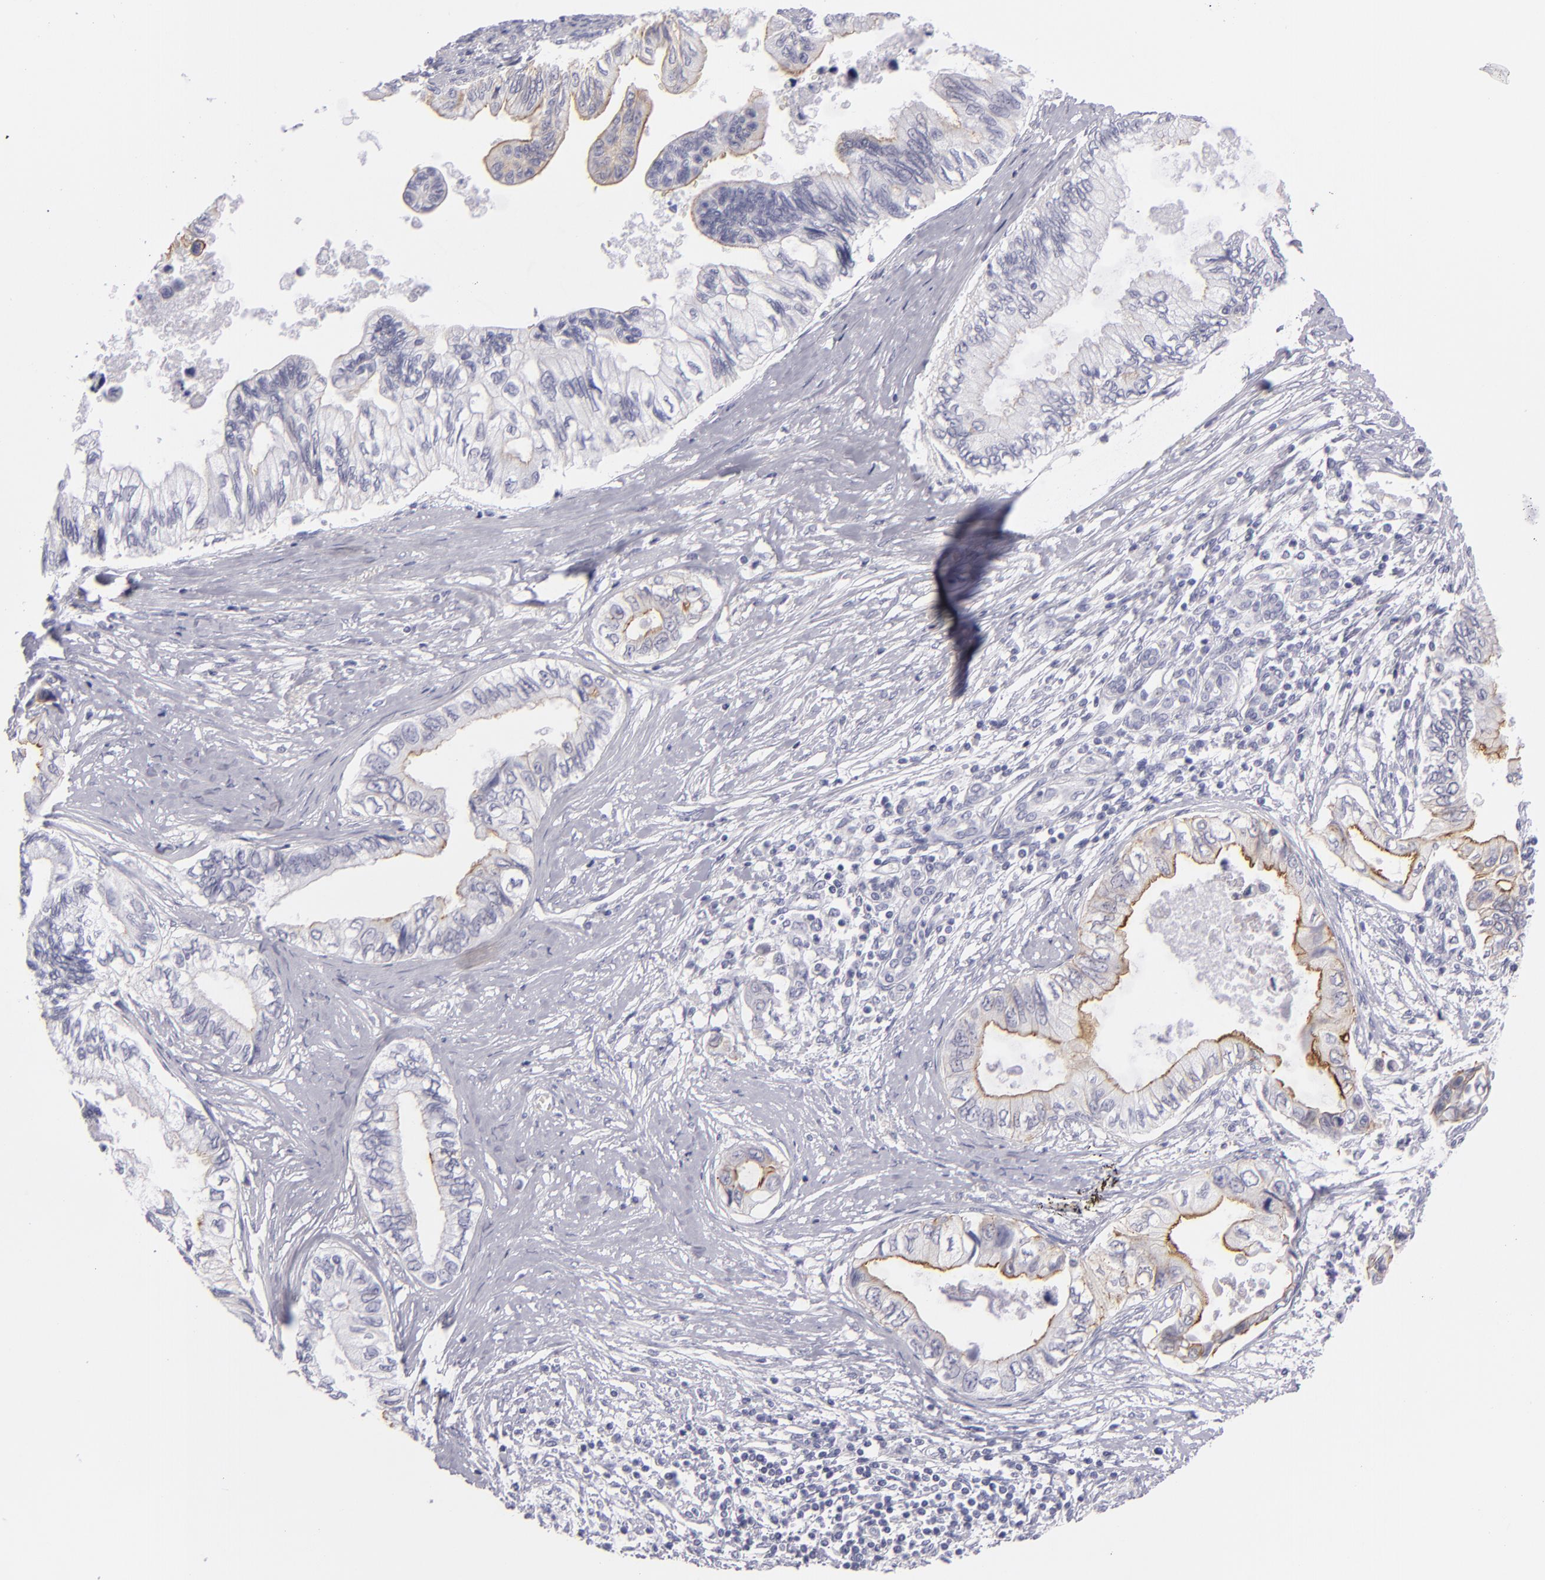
{"staining": {"intensity": "negative", "quantity": "none", "location": "none"}, "tissue": "pancreatic cancer", "cell_type": "Tumor cells", "image_type": "cancer", "snomed": [{"axis": "morphology", "description": "Adenocarcinoma, NOS"}, {"axis": "topography", "description": "Pancreas"}], "caption": "The histopathology image displays no significant positivity in tumor cells of pancreatic cancer.", "gene": "VIL1", "patient": {"sex": "female", "age": 66}}